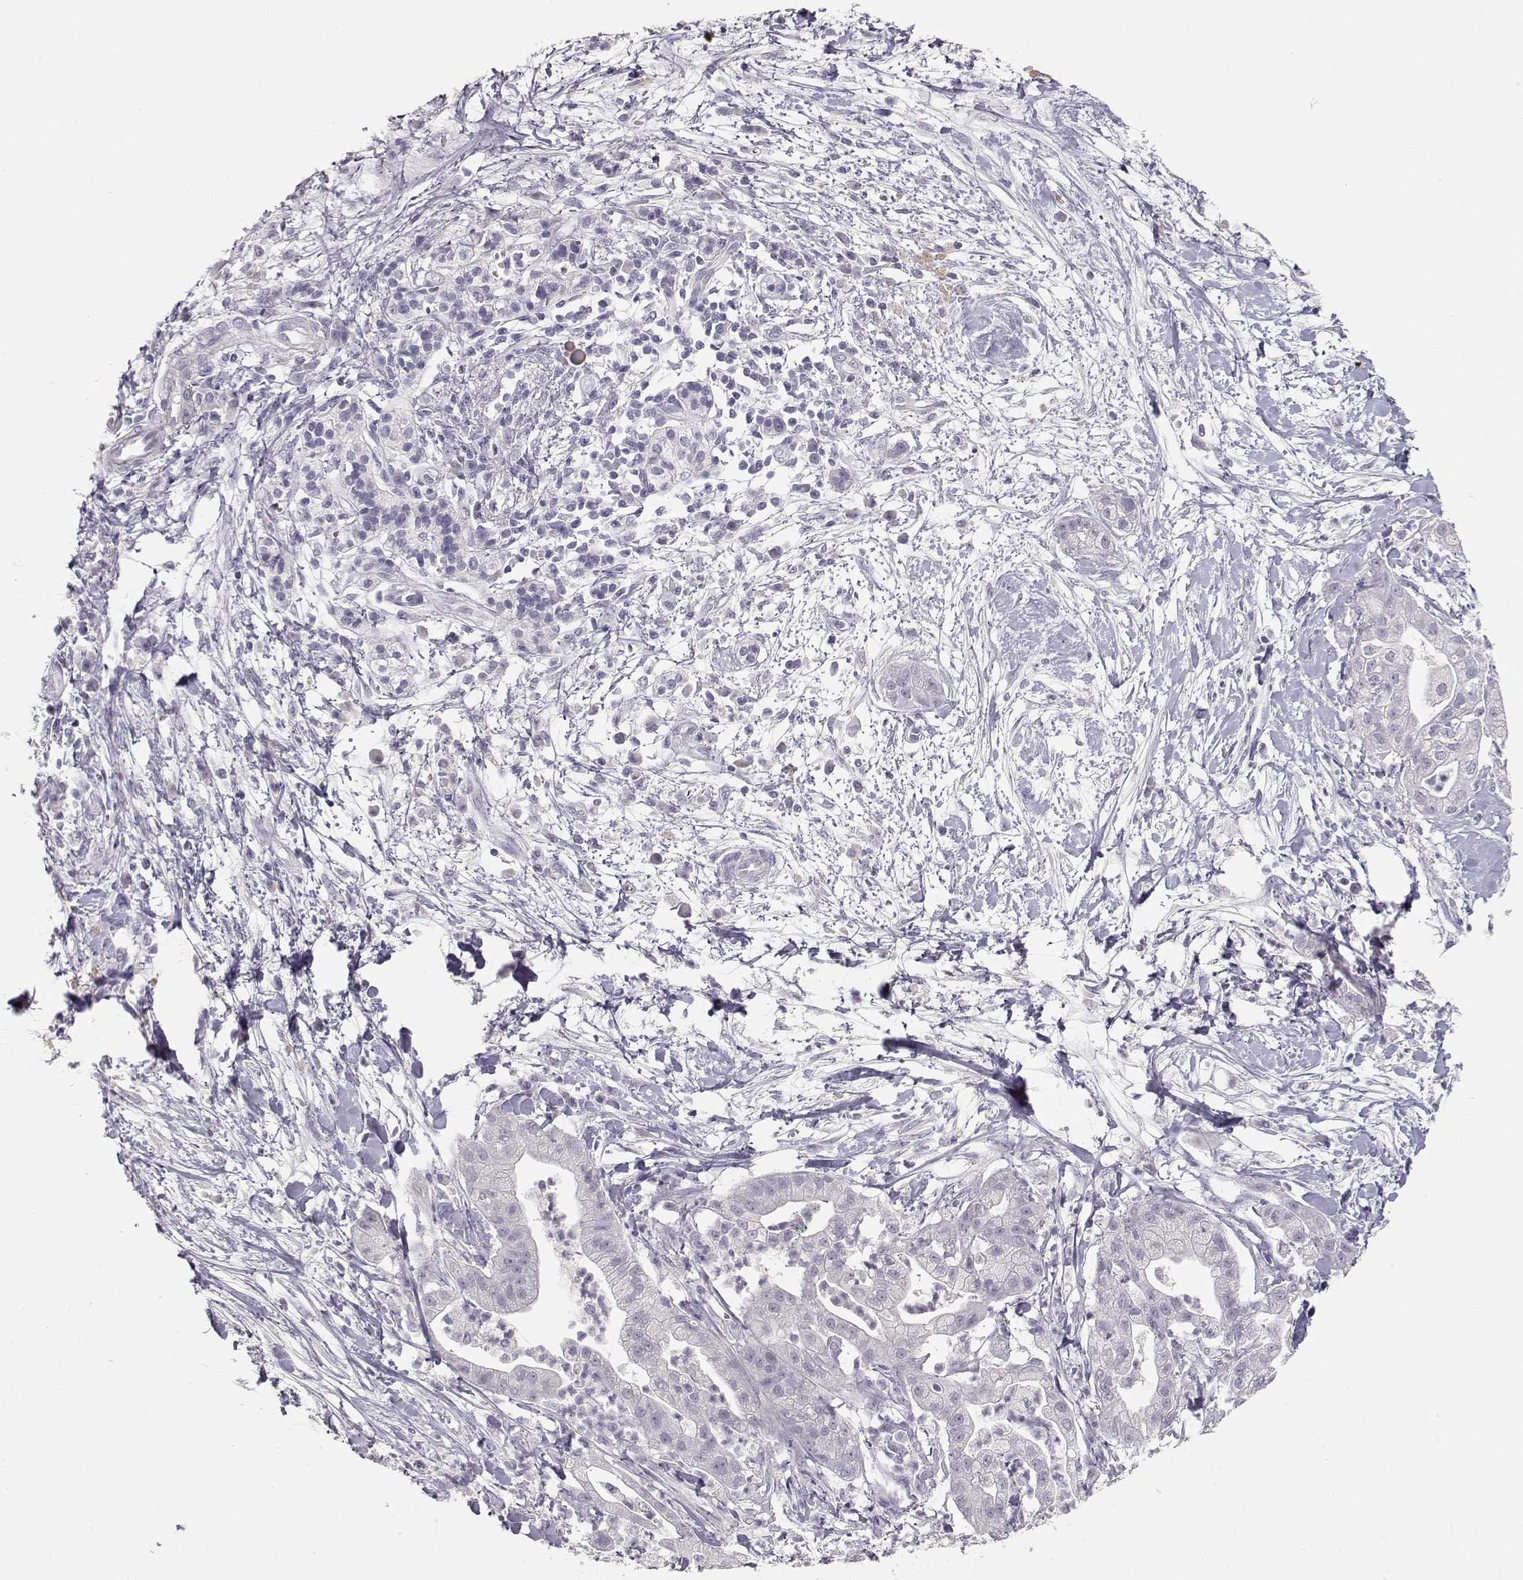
{"staining": {"intensity": "negative", "quantity": "none", "location": "none"}, "tissue": "pancreatic cancer", "cell_type": "Tumor cells", "image_type": "cancer", "snomed": [{"axis": "morphology", "description": "Normal tissue, NOS"}, {"axis": "morphology", "description": "Adenocarcinoma, NOS"}, {"axis": "topography", "description": "Lymph node"}, {"axis": "topography", "description": "Pancreas"}], "caption": "This is an immunohistochemistry micrograph of pancreatic cancer (adenocarcinoma). There is no positivity in tumor cells.", "gene": "TKTL1", "patient": {"sex": "female", "age": 58}}